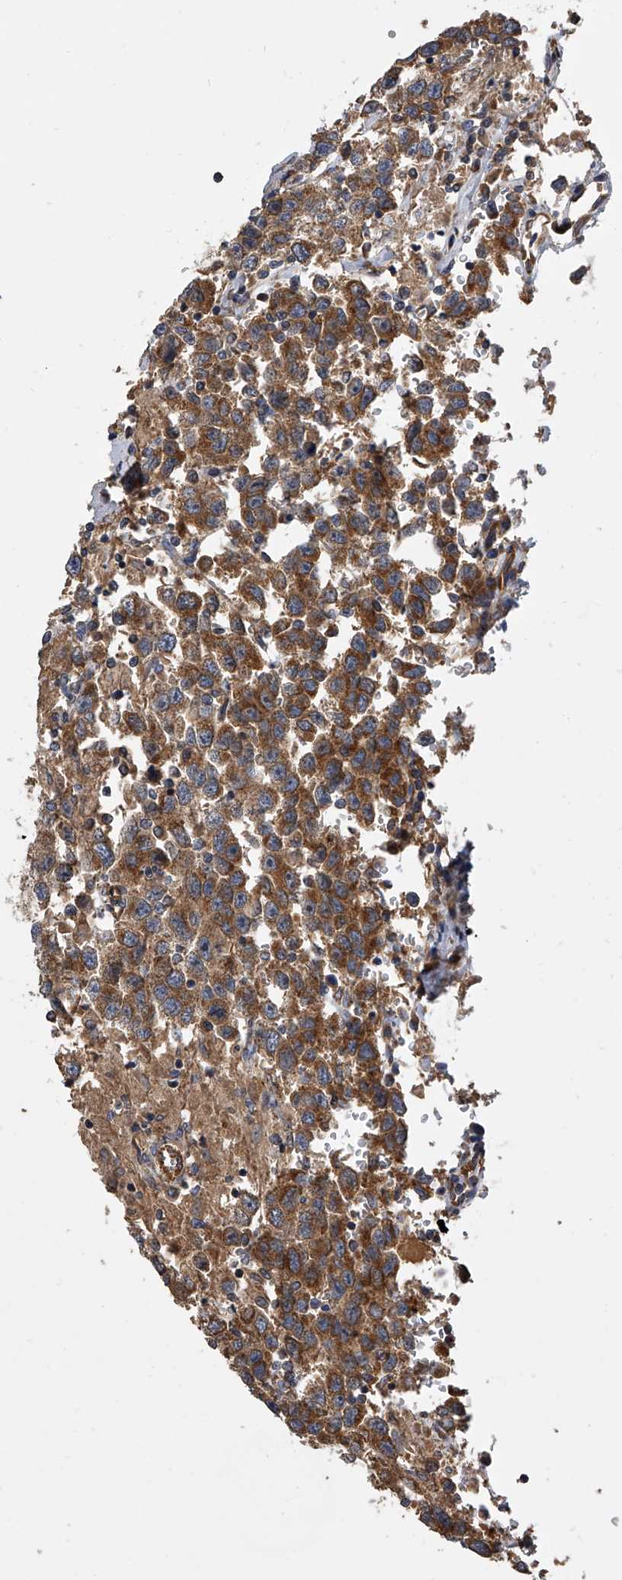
{"staining": {"intensity": "moderate", "quantity": ">75%", "location": "cytoplasmic/membranous"}, "tissue": "testis cancer", "cell_type": "Tumor cells", "image_type": "cancer", "snomed": [{"axis": "morphology", "description": "Seminoma, NOS"}, {"axis": "topography", "description": "Testis"}], "caption": "Immunohistochemistry (IHC) (DAB) staining of human seminoma (testis) reveals moderate cytoplasmic/membranous protein positivity in about >75% of tumor cells. Using DAB (3,3'-diaminobenzidine) (brown) and hematoxylin (blue) stains, captured at high magnification using brightfield microscopy.", "gene": "EXOC4", "patient": {"sex": "male", "age": 41}}